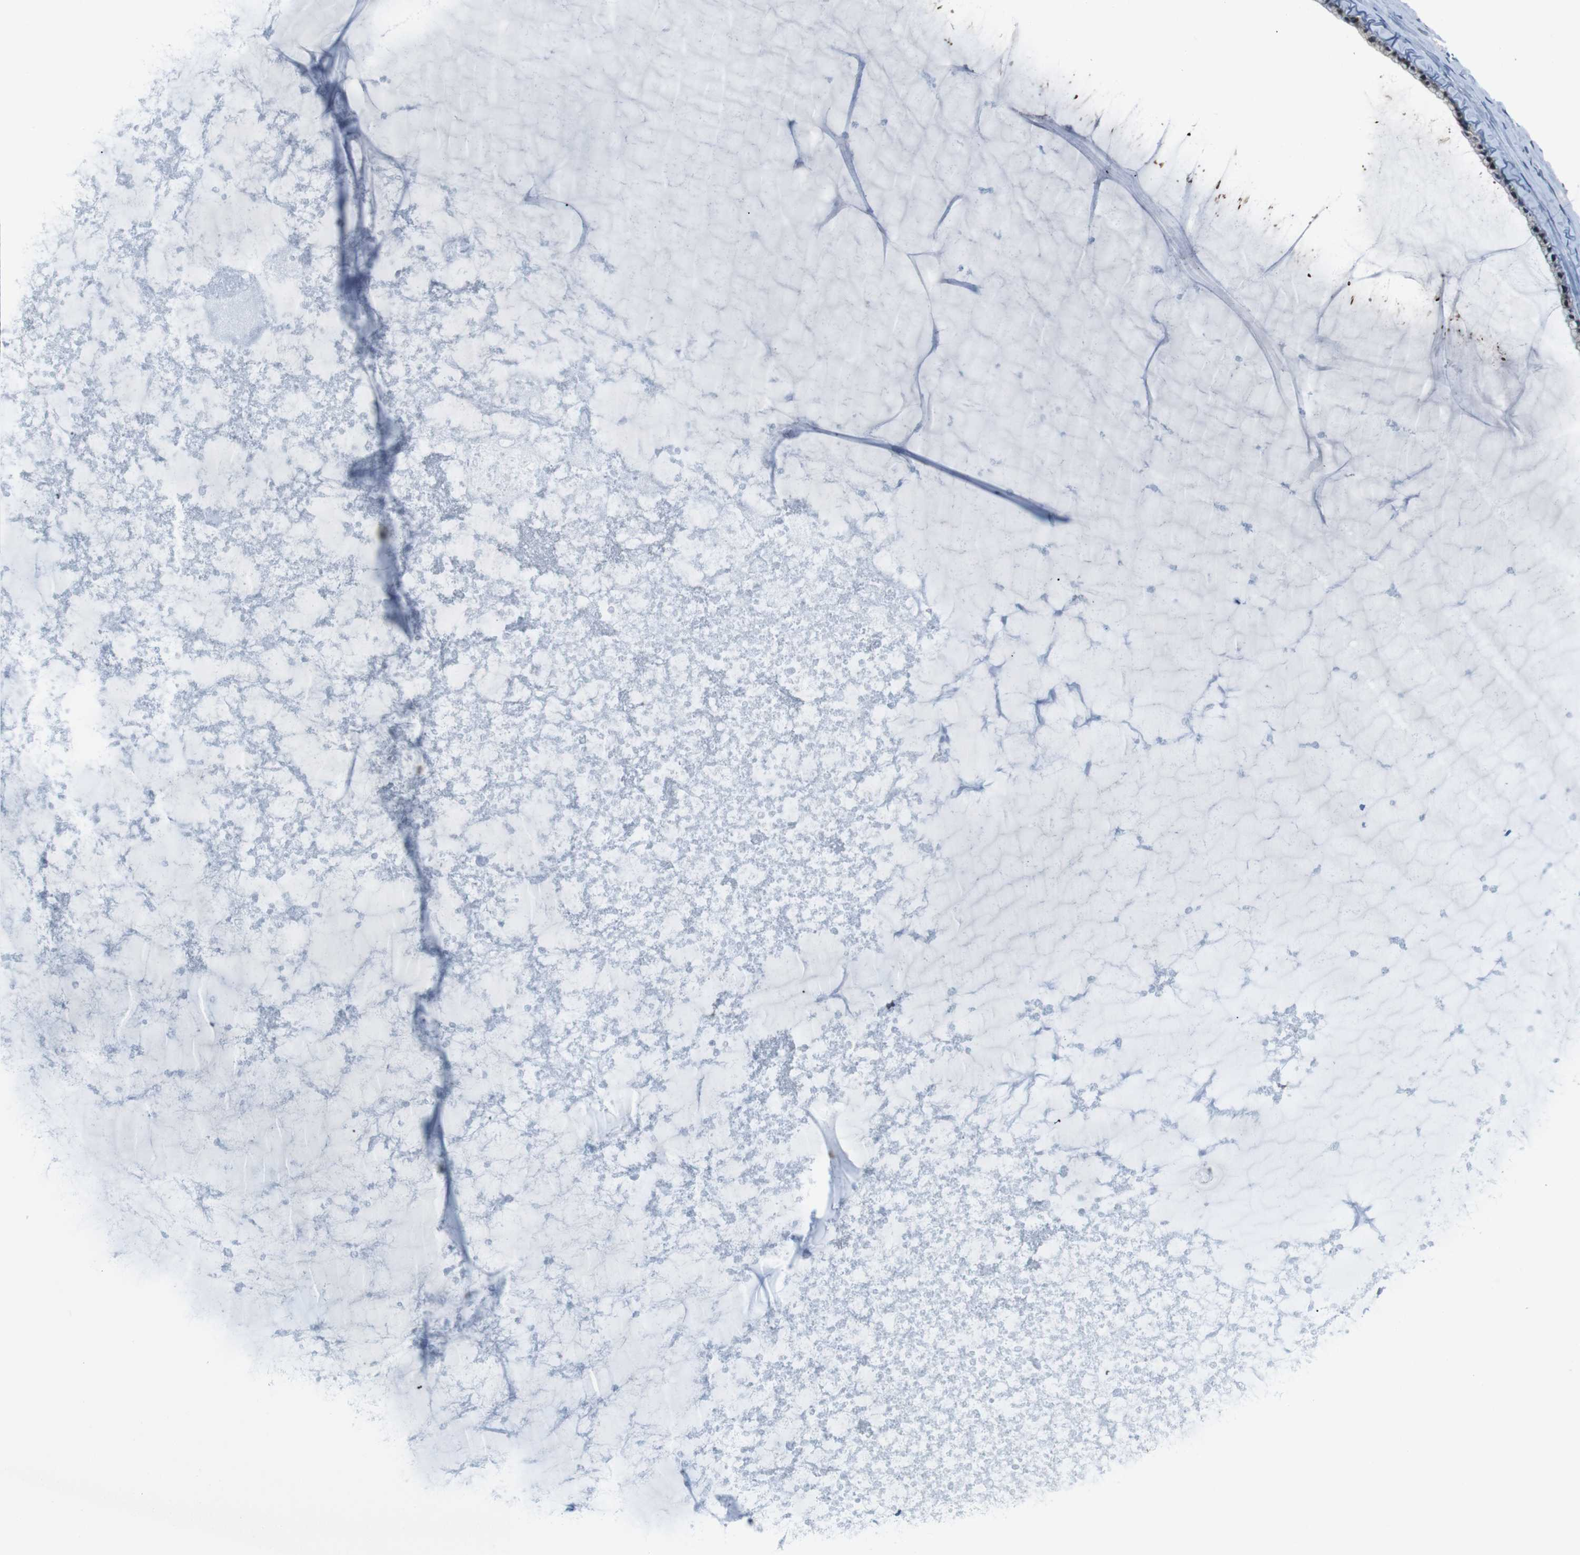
{"staining": {"intensity": "negative", "quantity": "none", "location": "none"}, "tissue": "cervix", "cell_type": "Glandular cells", "image_type": "normal", "snomed": [{"axis": "morphology", "description": "Normal tissue, NOS"}, {"axis": "topography", "description": "Cervix"}], "caption": "Normal cervix was stained to show a protein in brown. There is no significant expression in glandular cells. (Stains: DAB immunohistochemistry (IHC) with hematoxylin counter stain, Microscopy: brightfield microscopy at high magnification).", "gene": "LRP5", "patient": {"sex": "female", "age": 39}}